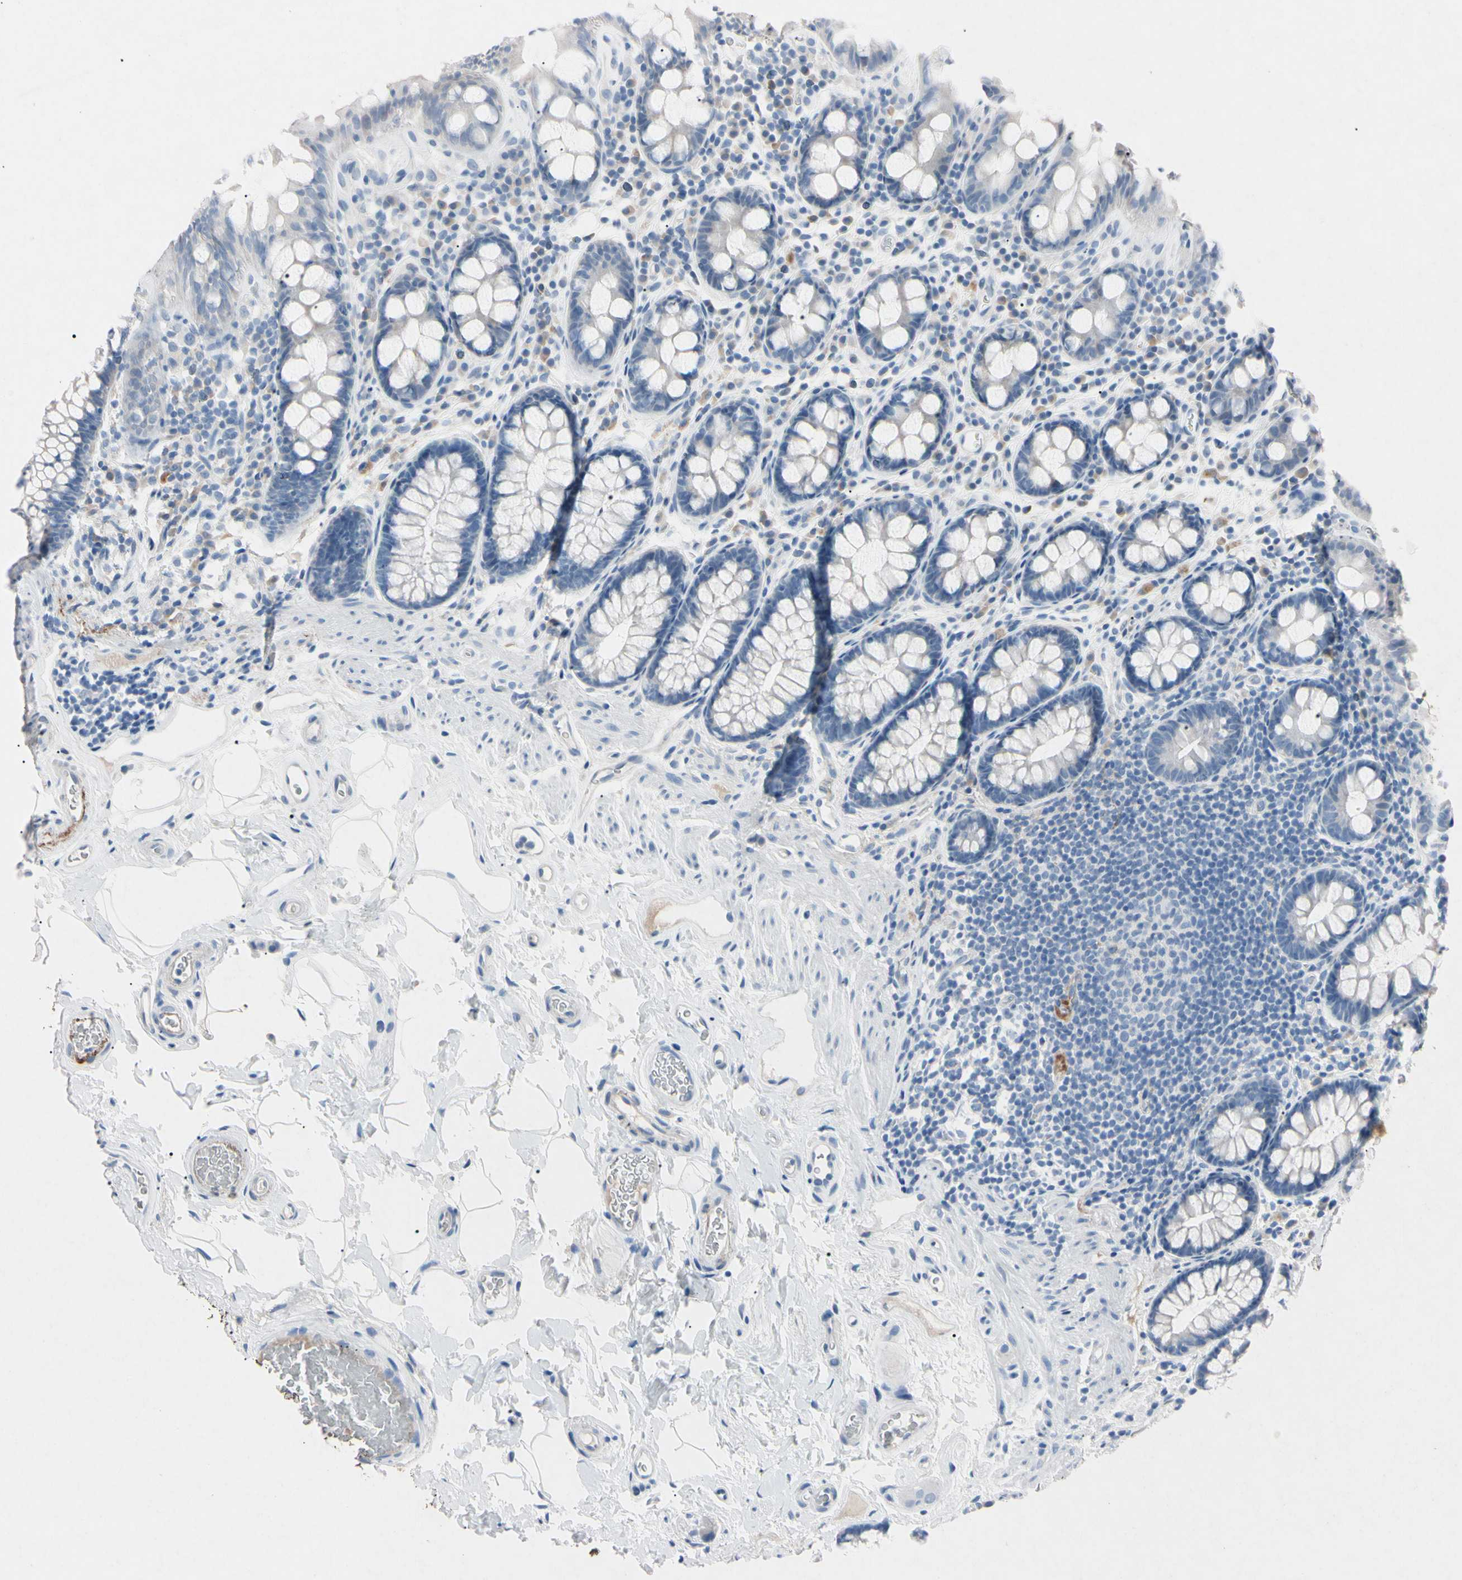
{"staining": {"intensity": "negative", "quantity": "none", "location": "none"}, "tissue": "colon", "cell_type": "Endothelial cells", "image_type": "normal", "snomed": [{"axis": "morphology", "description": "Normal tissue, NOS"}, {"axis": "topography", "description": "Colon"}], "caption": "A high-resolution photomicrograph shows immunohistochemistry (IHC) staining of benign colon, which demonstrates no significant staining in endothelial cells. Nuclei are stained in blue.", "gene": "ELN", "patient": {"sex": "female", "age": 80}}